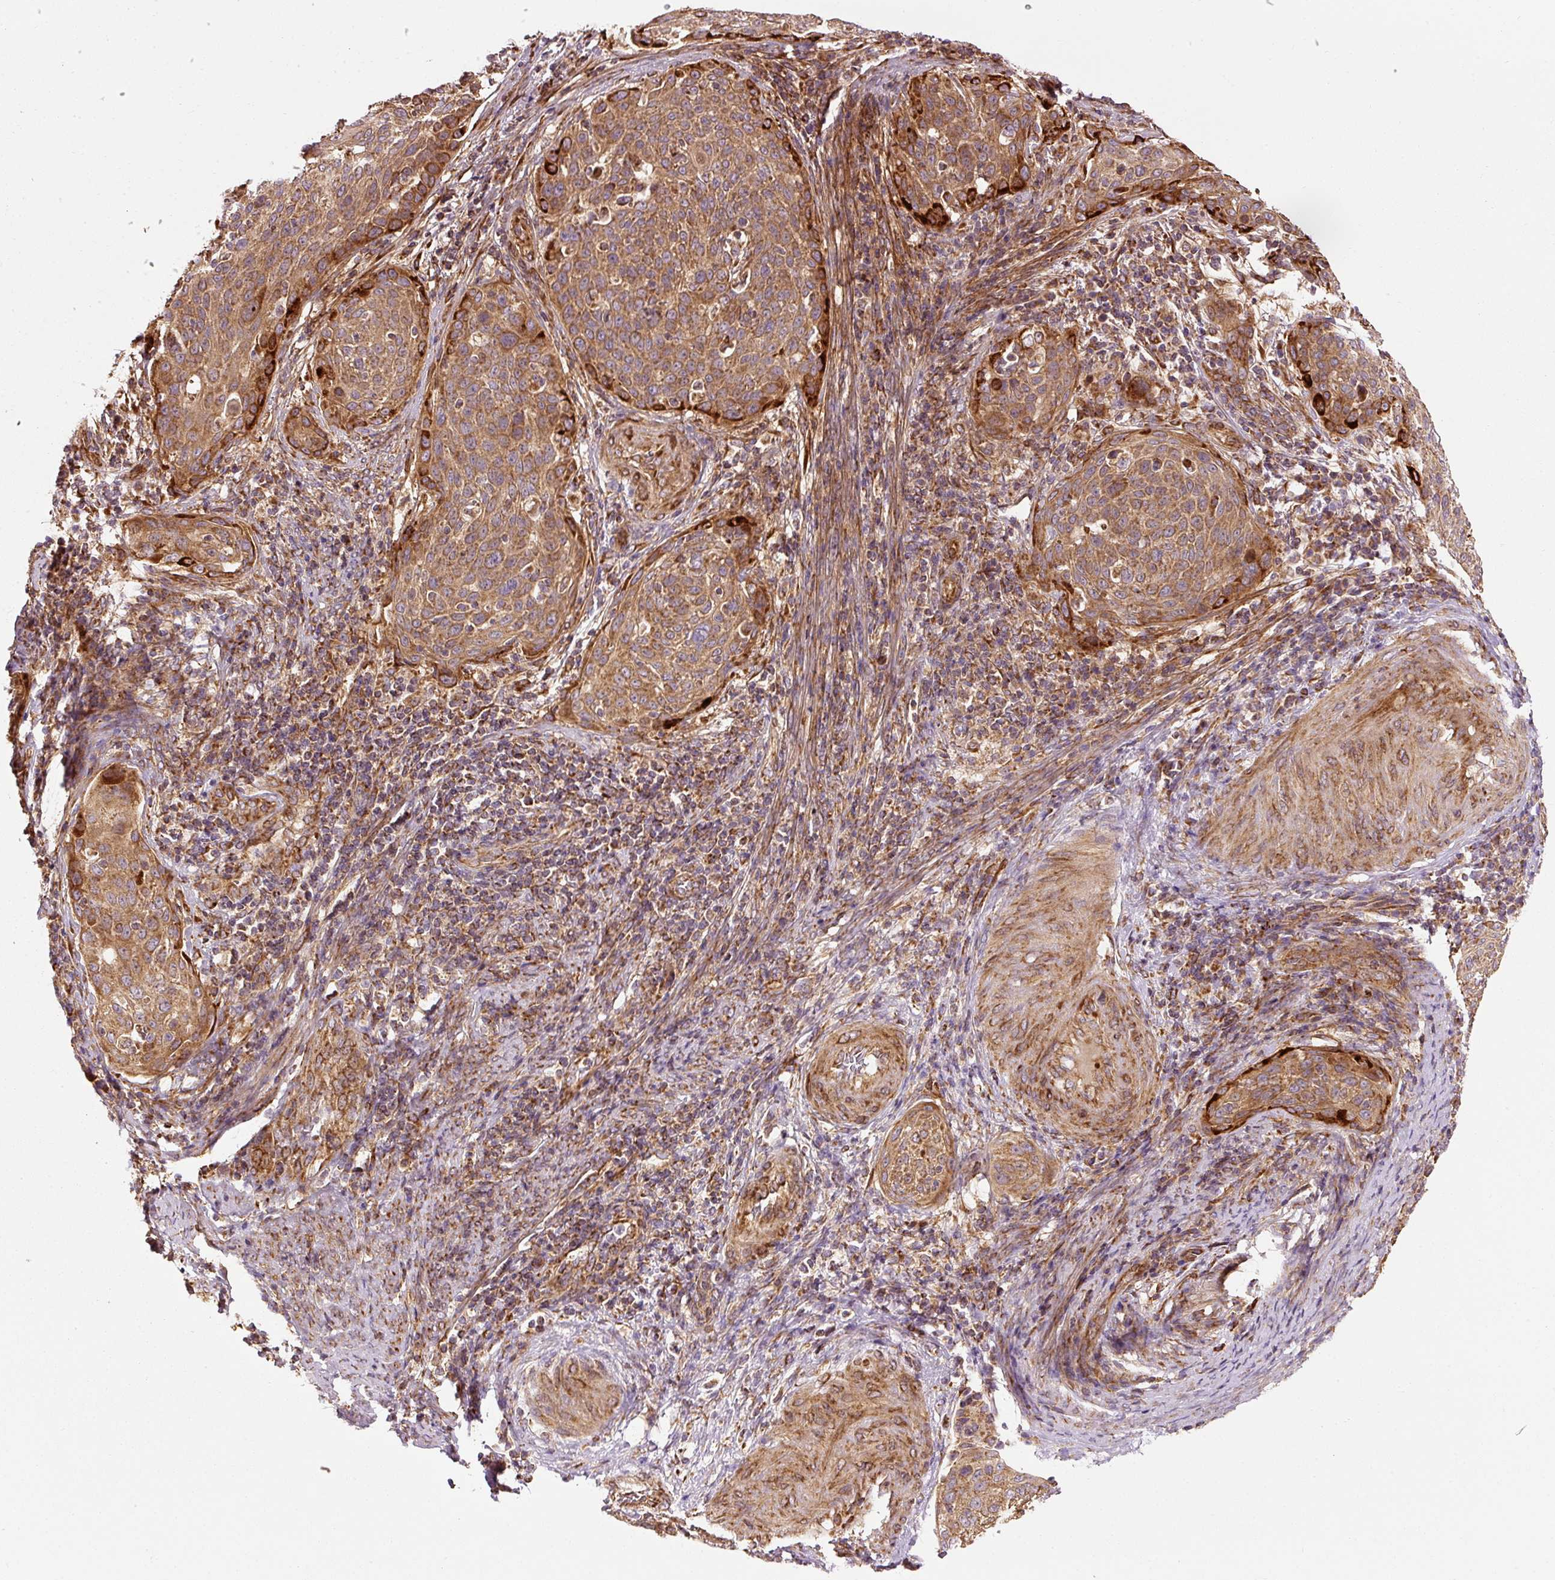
{"staining": {"intensity": "moderate", "quantity": ">75%", "location": "cytoplasmic/membranous"}, "tissue": "cervical cancer", "cell_type": "Tumor cells", "image_type": "cancer", "snomed": [{"axis": "morphology", "description": "Squamous cell carcinoma, NOS"}, {"axis": "topography", "description": "Cervix"}], "caption": "Approximately >75% of tumor cells in human cervical cancer (squamous cell carcinoma) demonstrate moderate cytoplasmic/membranous protein staining as visualized by brown immunohistochemical staining.", "gene": "ISCU", "patient": {"sex": "female", "age": 31}}